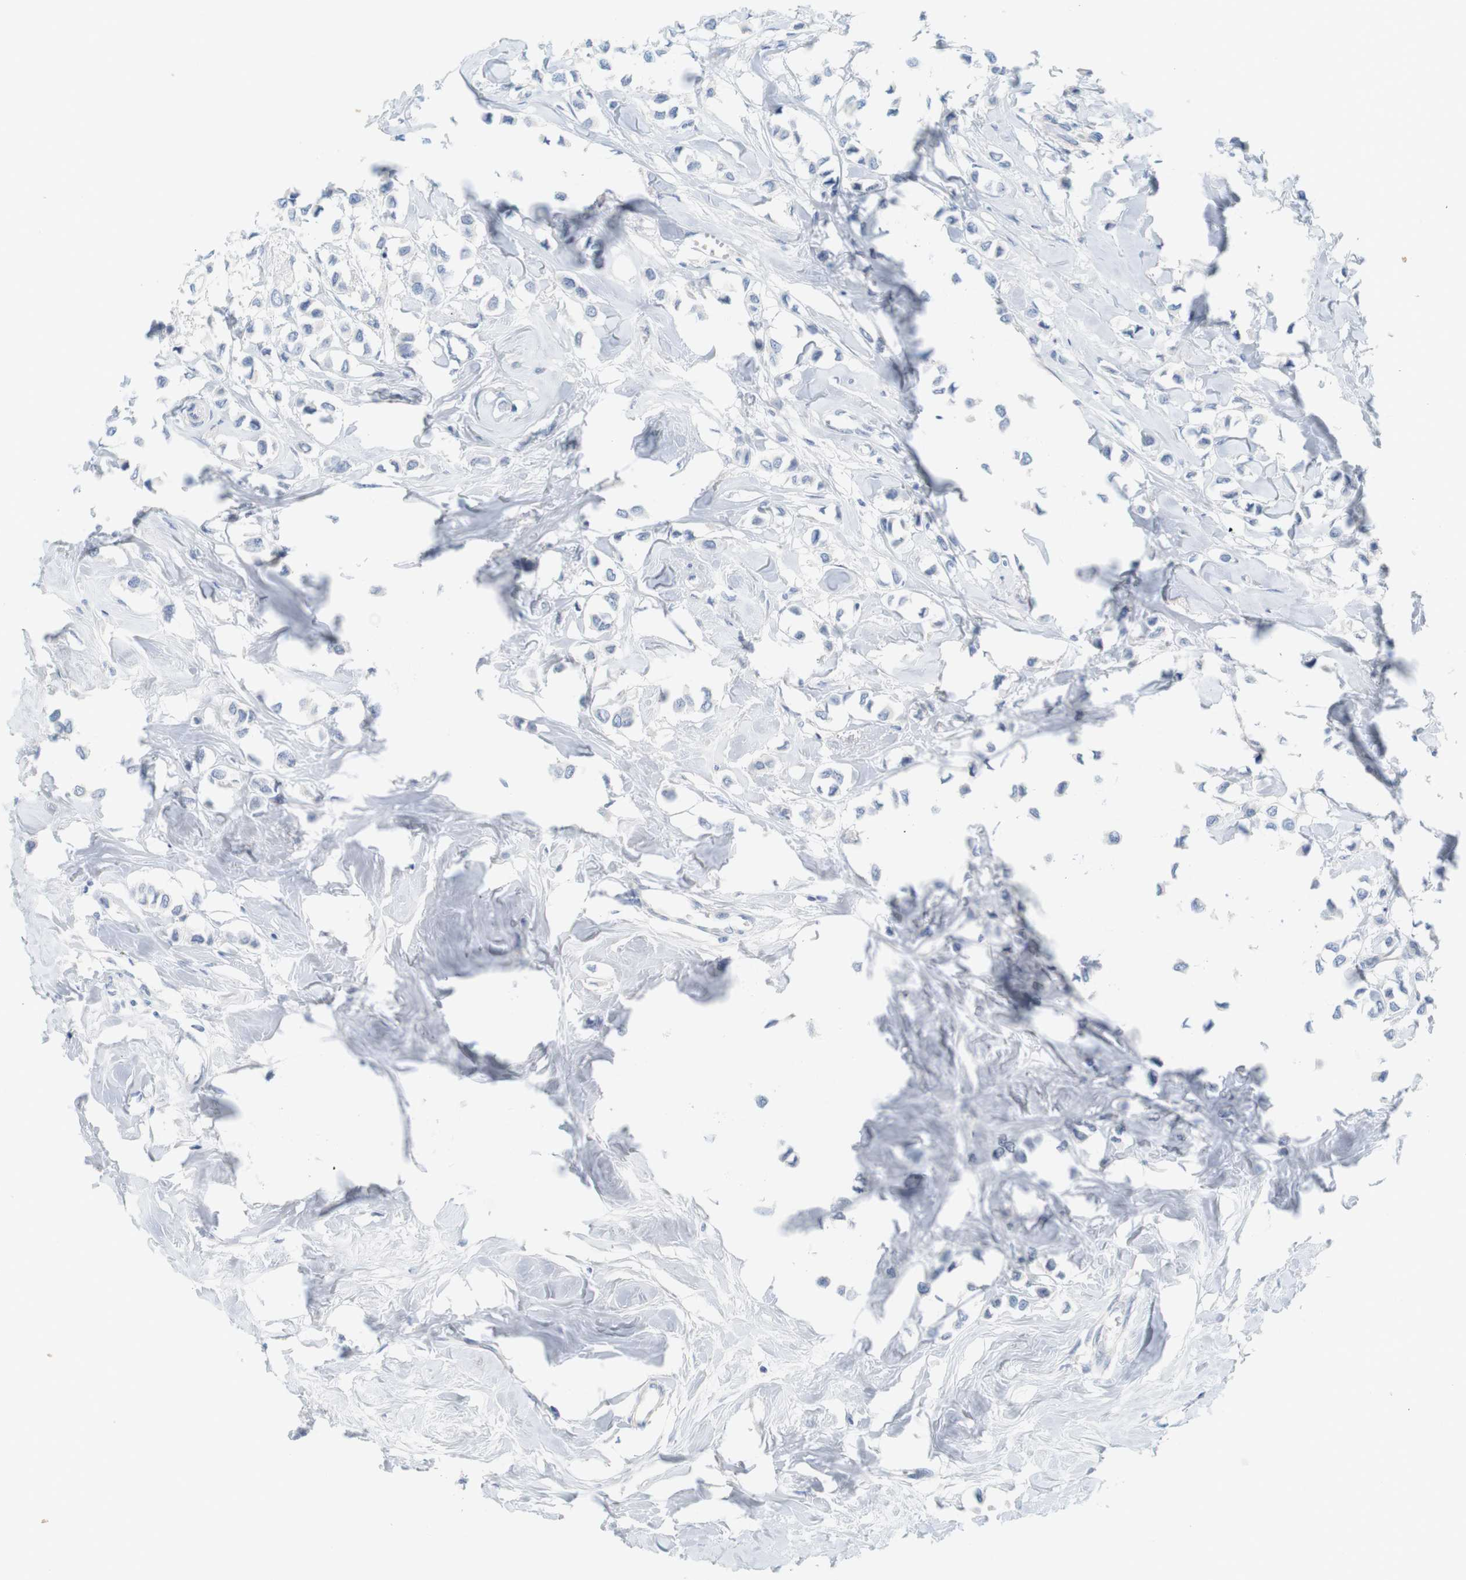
{"staining": {"intensity": "negative", "quantity": "none", "location": "none"}, "tissue": "breast cancer", "cell_type": "Tumor cells", "image_type": "cancer", "snomed": [{"axis": "morphology", "description": "Lobular carcinoma"}, {"axis": "topography", "description": "Breast"}], "caption": "Human breast lobular carcinoma stained for a protein using IHC shows no staining in tumor cells.", "gene": "RGS9", "patient": {"sex": "female", "age": 51}}